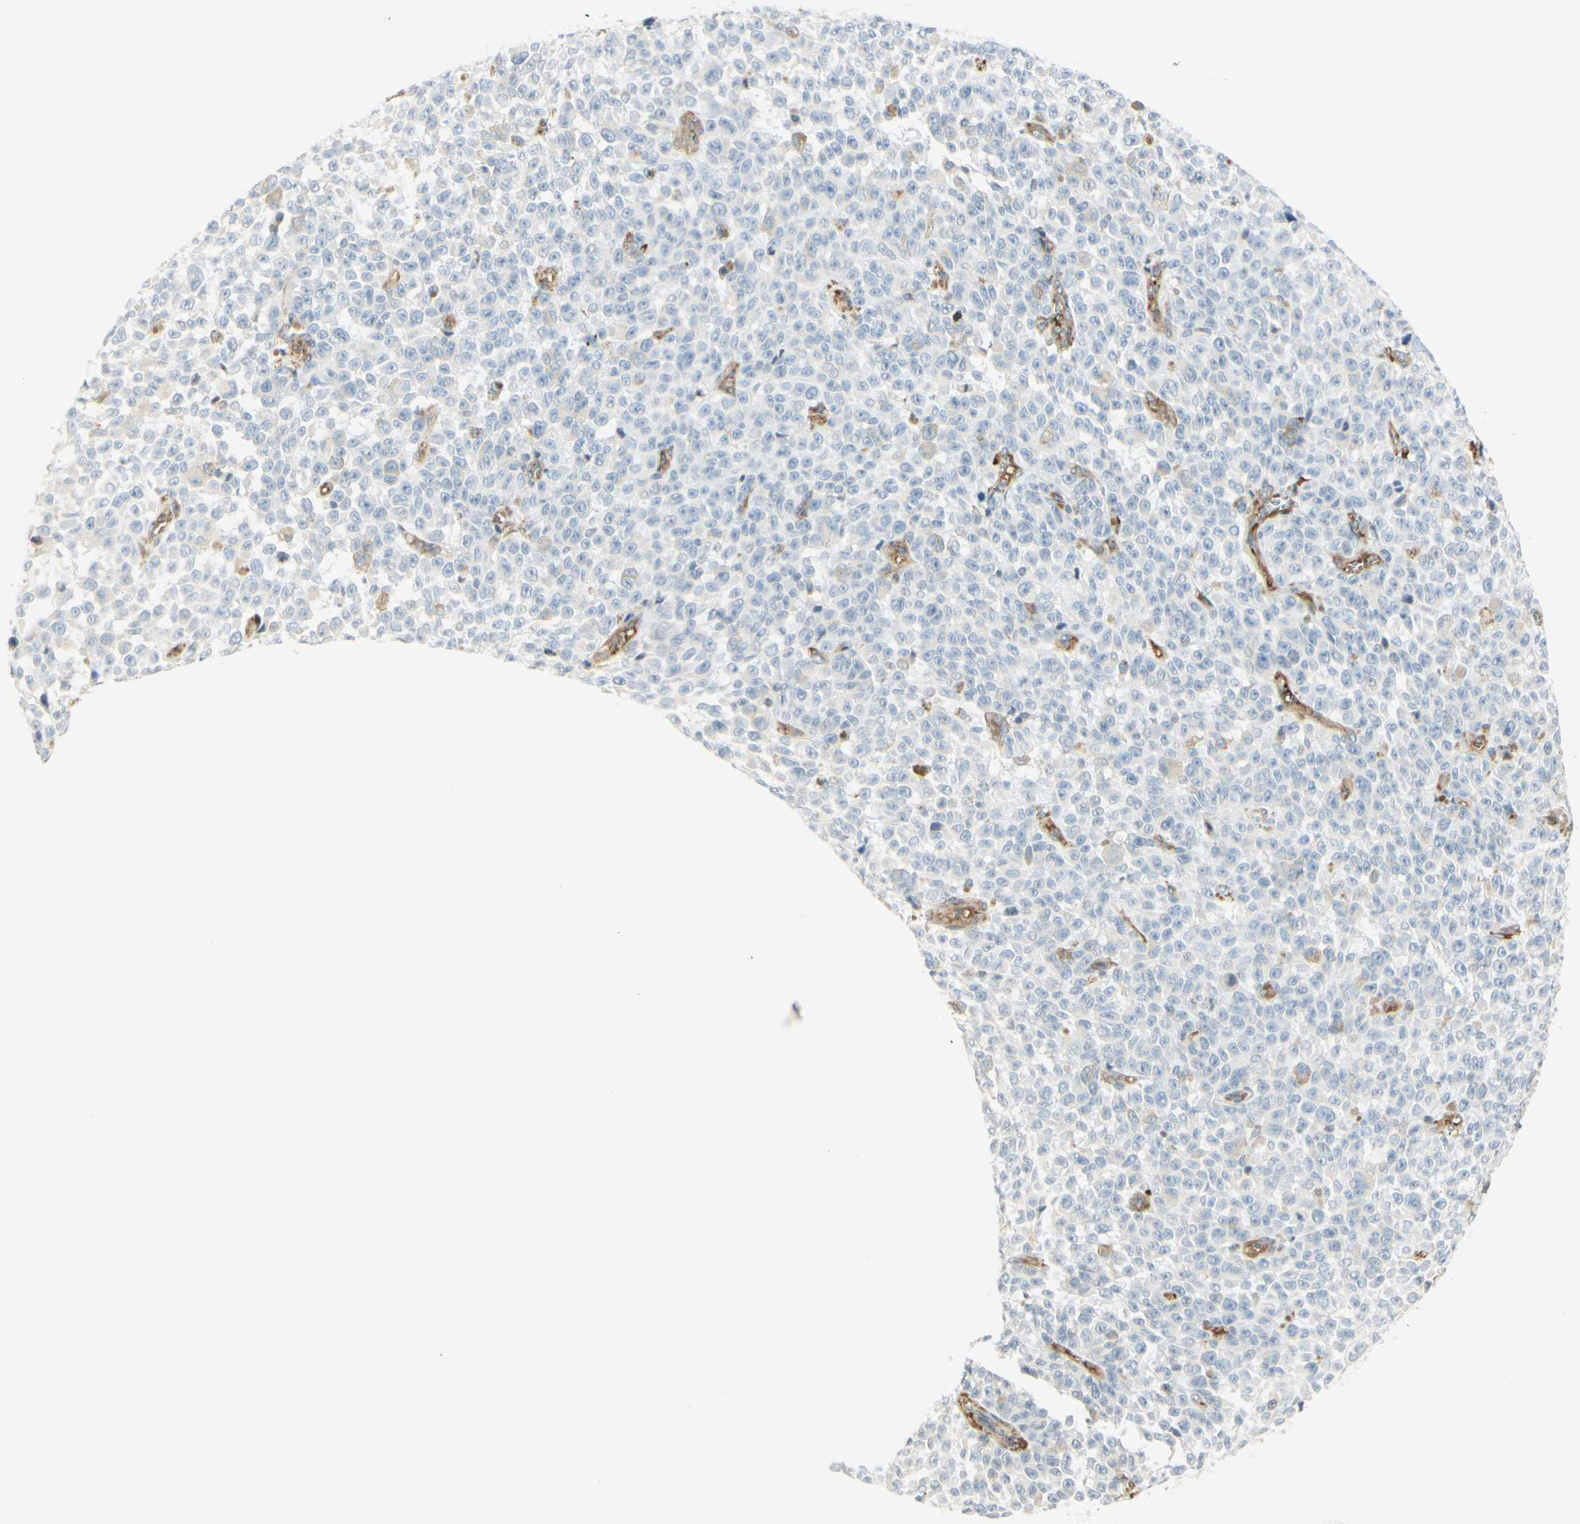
{"staining": {"intensity": "negative", "quantity": "none", "location": "none"}, "tissue": "melanoma", "cell_type": "Tumor cells", "image_type": "cancer", "snomed": [{"axis": "morphology", "description": "Malignant melanoma, NOS"}, {"axis": "topography", "description": "Skin"}], "caption": "High magnification brightfield microscopy of melanoma stained with DAB (brown) and counterstained with hematoxylin (blue): tumor cells show no significant expression.", "gene": "MAP1B", "patient": {"sex": "female", "age": 82}}